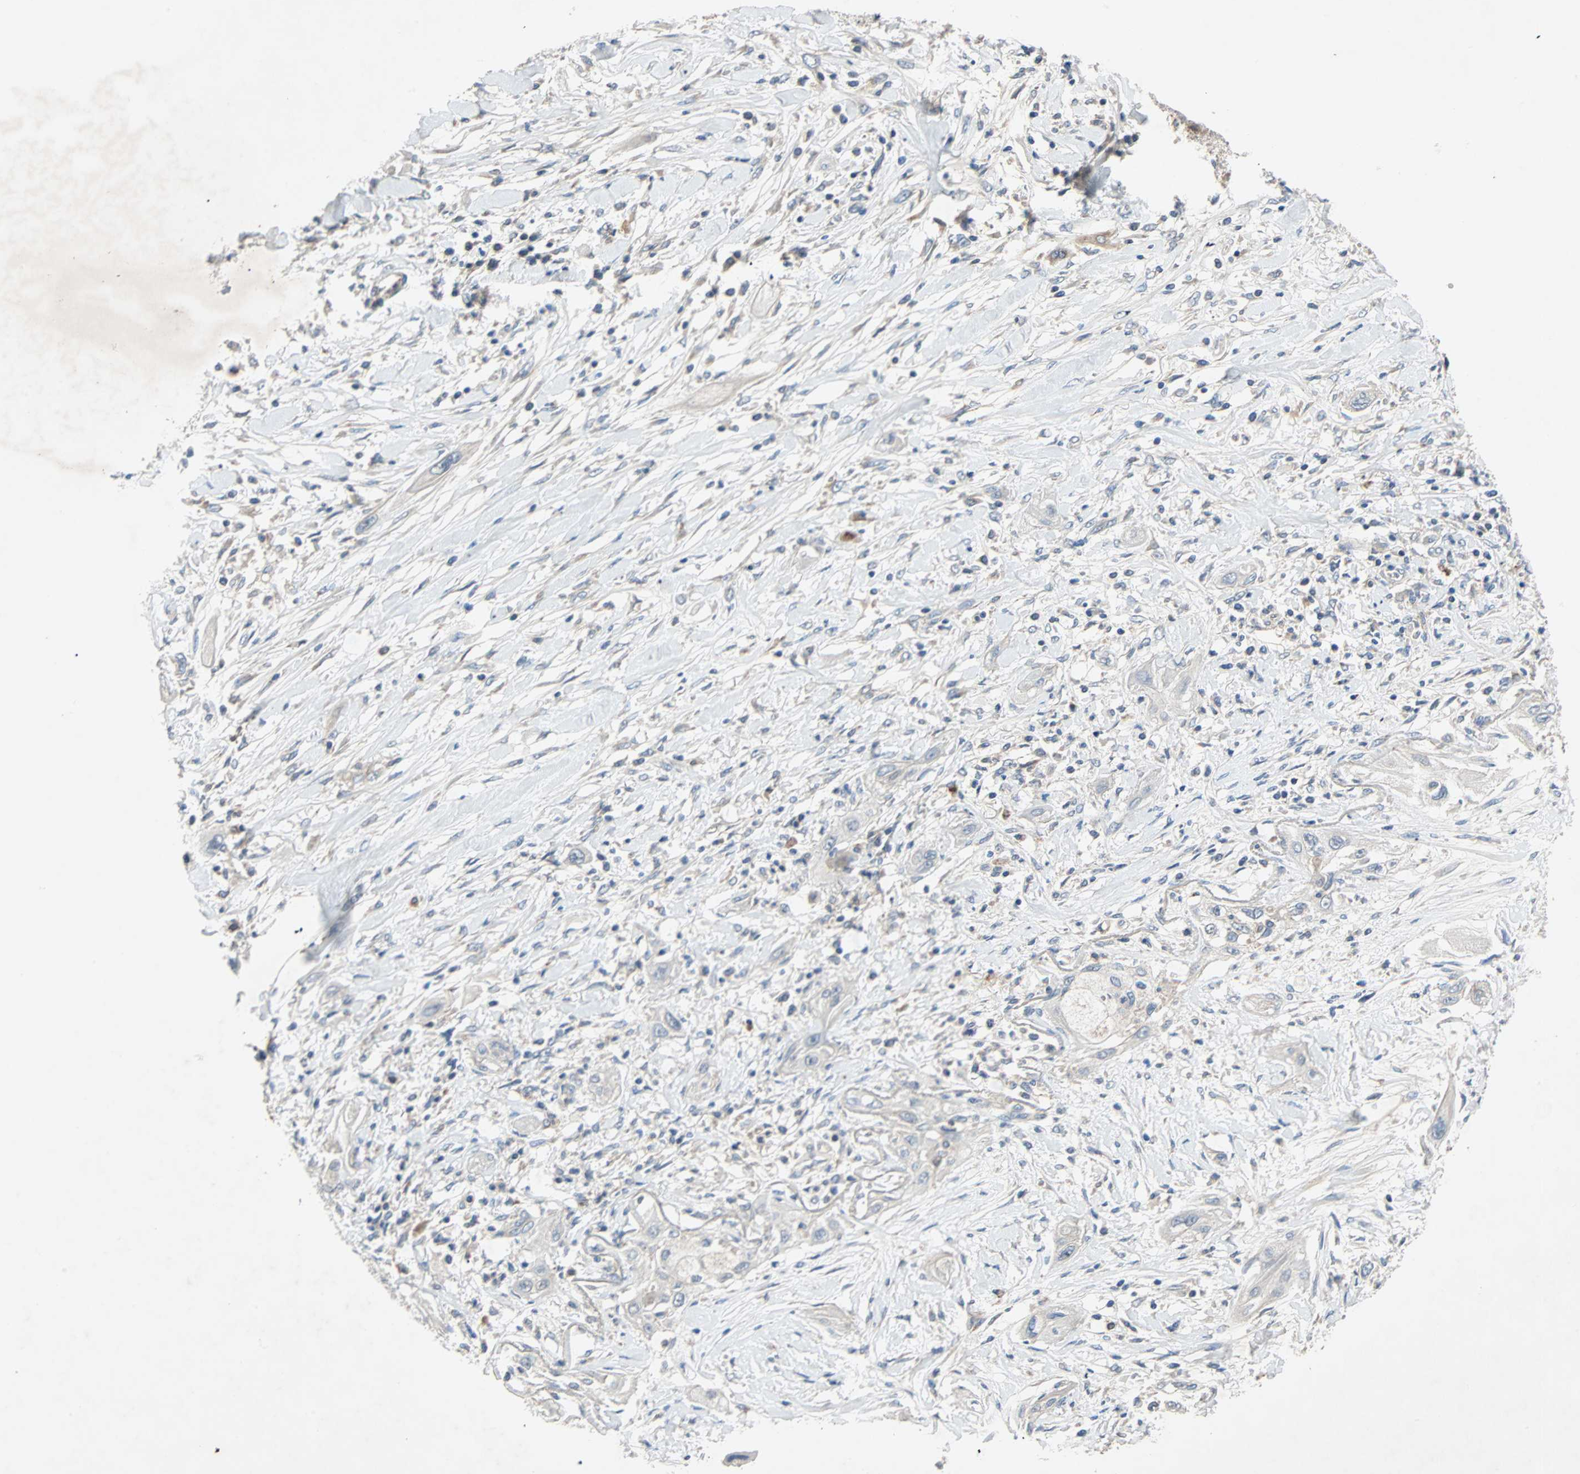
{"staining": {"intensity": "negative", "quantity": "none", "location": "none"}, "tissue": "lung cancer", "cell_type": "Tumor cells", "image_type": "cancer", "snomed": [{"axis": "morphology", "description": "Squamous cell carcinoma, NOS"}, {"axis": "topography", "description": "Lung"}], "caption": "High power microscopy histopathology image of an immunohistochemistry photomicrograph of squamous cell carcinoma (lung), revealing no significant staining in tumor cells.", "gene": "XYLT1", "patient": {"sex": "female", "age": 47}}